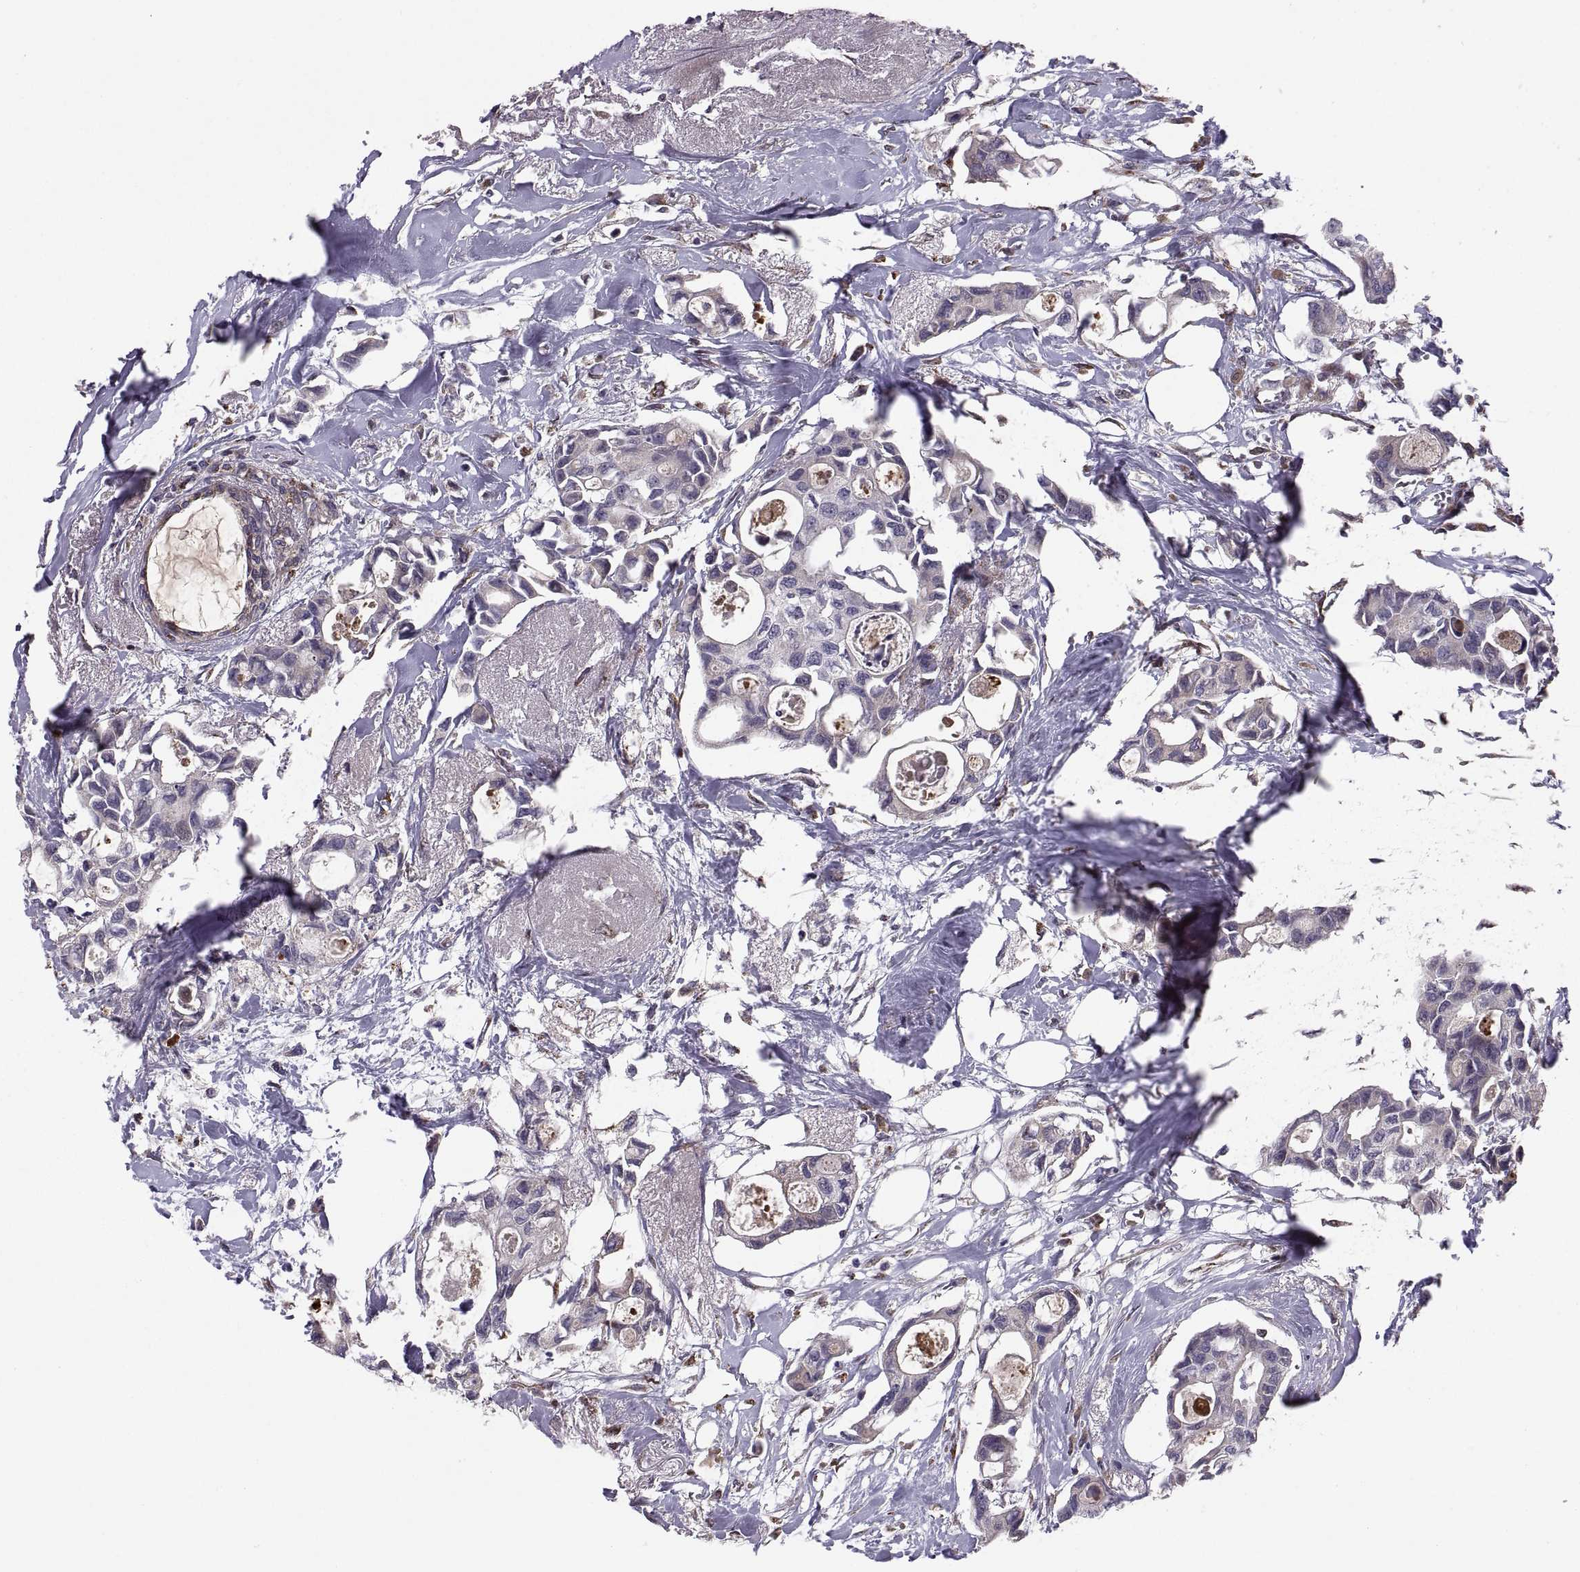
{"staining": {"intensity": "negative", "quantity": "none", "location": "none"}, "tissue": "breast cancer", "cell_type": "Tumor cells", "image_type": "cancer", "snomed": [{"axis": "morphology", "description": "Duct carcinoma"}, {"axis": "topography", "description": "Breast"}], "caption": "A high-resolution photomicrograph shows IHC staining of breast intraductal carcinoma, which demonstrates no significant expression in tumor cells.", "gene": "TESC", "patient": {"sex": "female", "age": 83}}